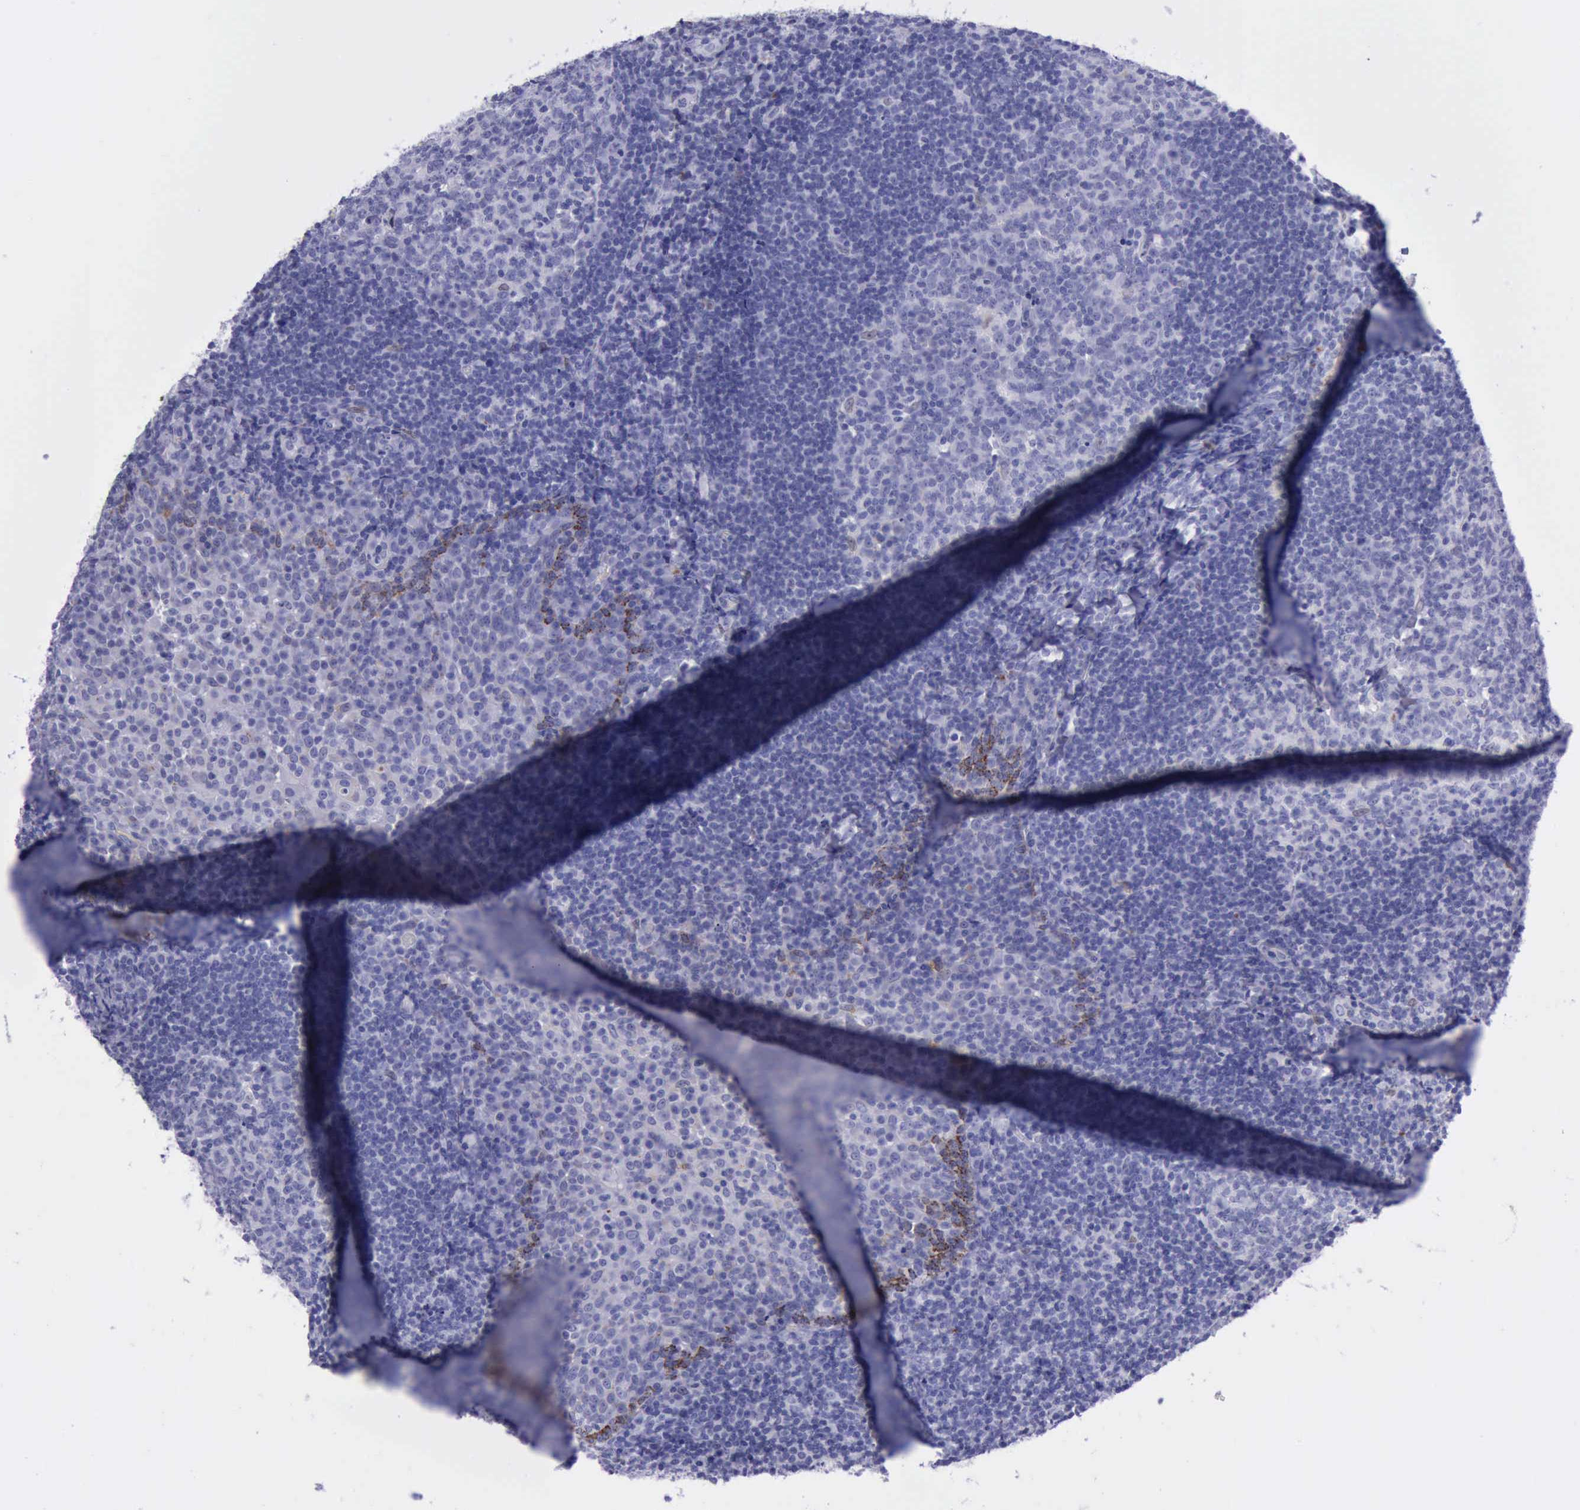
{"staining": {"intensity": "negative", "quantity": "none", "location": "none"}, "tissue": "tonsil", "cell_type": "Germinal center cells", "image_type": "normal", "snomed": [{"axis": "morphology", "description": "Normal tissue, NOS"}, {"axis": "topography", "description": "Tonsil"}], "caption": "The micrograph reveals no staining of germinal center cells in unremarkable tonsil.", "gene": "GLA", "patient": {"sex": "female", "age": 40}}